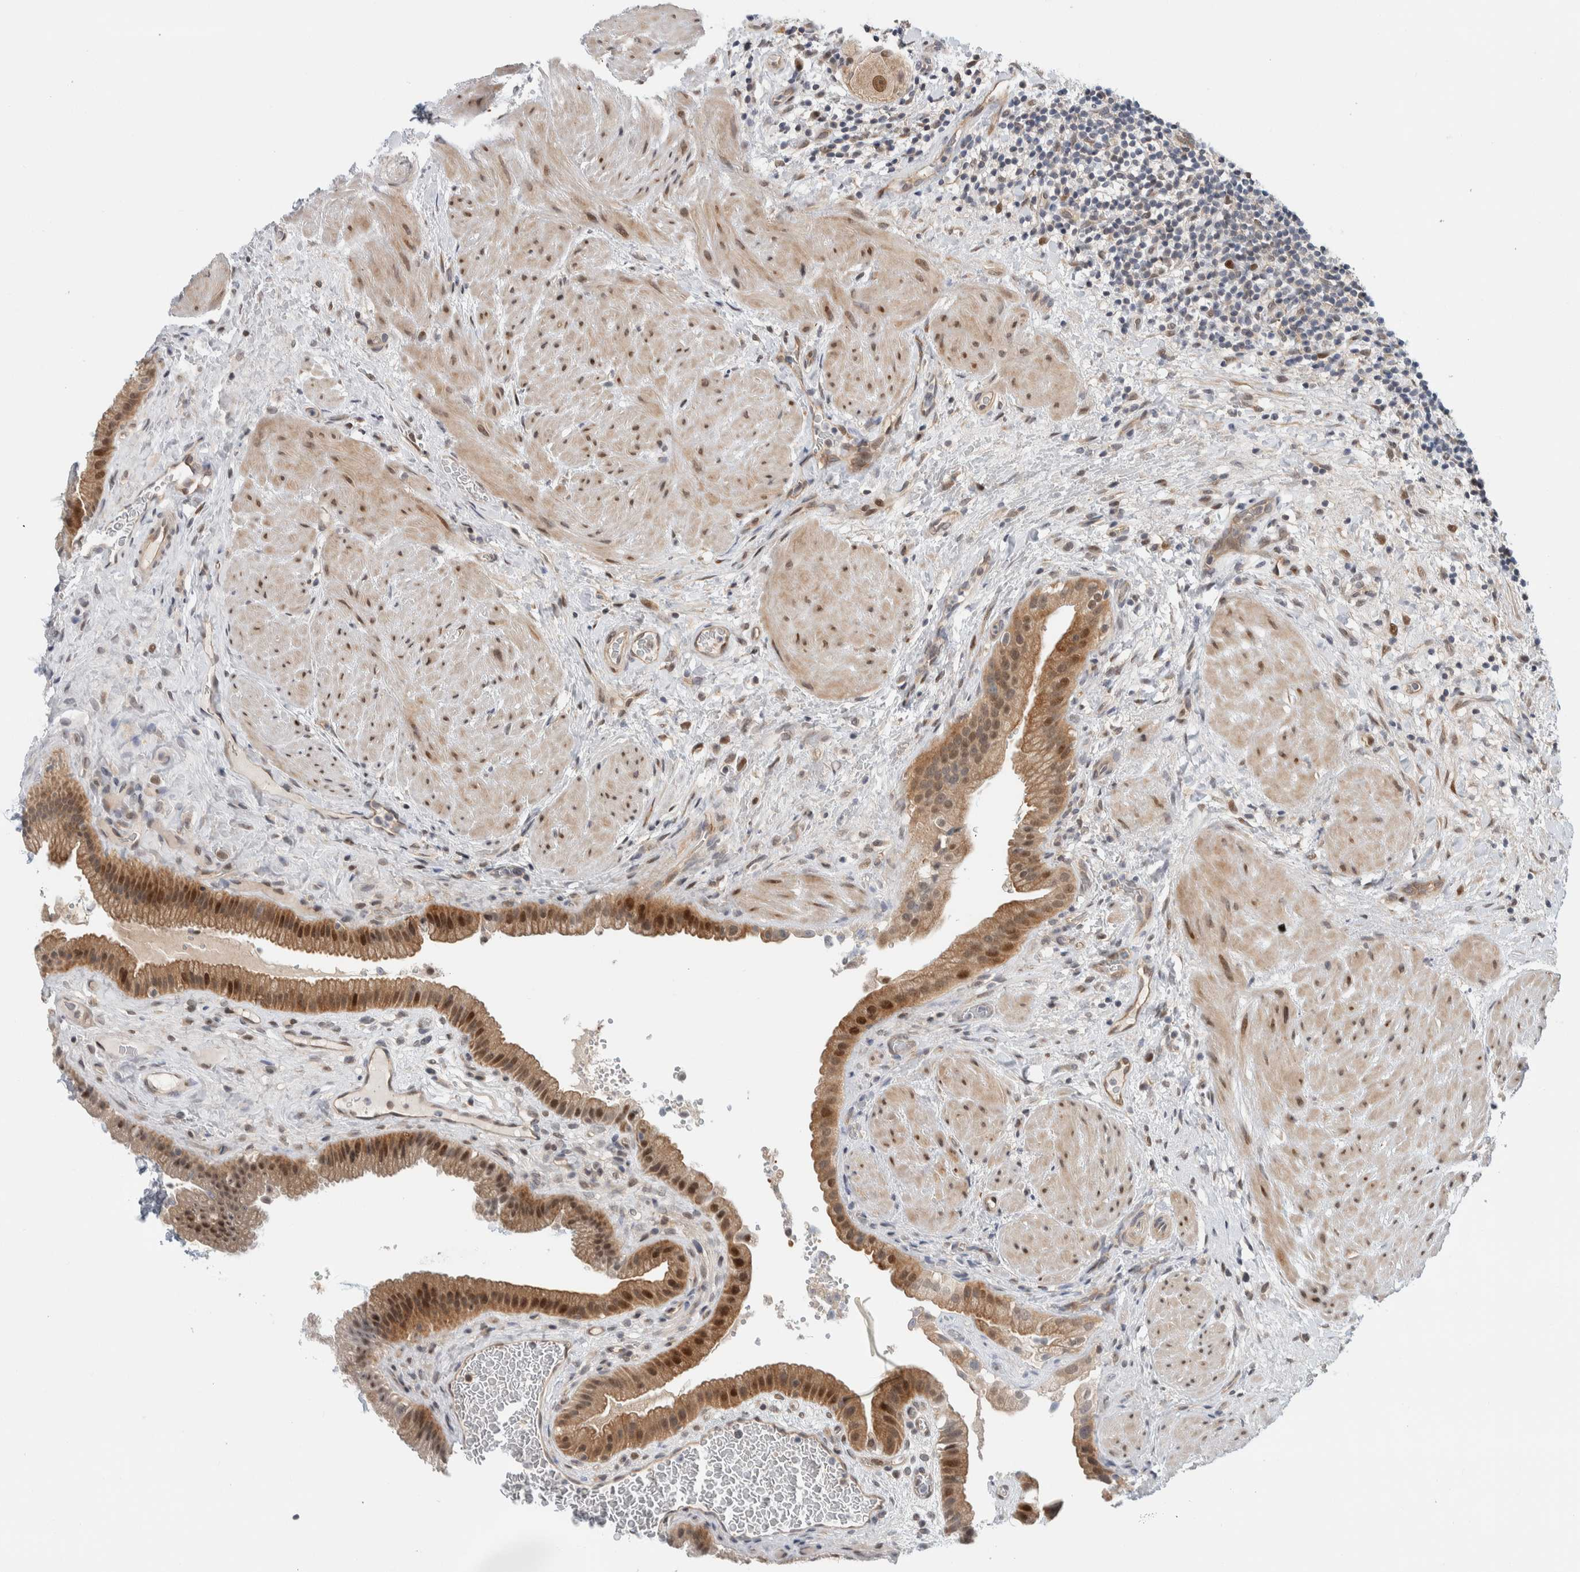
{"staining": {"intensity": "strong", "quantity": "25%-75%", "location": "cytoplasmic/membranous,nuclear"}, "tissue": "gallbladder", "cell_type": "Glandular cells", "image_type": "normal", "snomed": [{"axis": "morphology", "description": "Normal tissue, NOS"}, {"axis": "topography", "description": "Gallbladder"}], "caption": "The histopathology image shows a brown stain indicating the presence of a protein in the cytoplasmic/membranous,nuclear of glandular cells in gallbladder.", "gene": "NCR3LG1", "patient": {"sex": "male", "age": 49}}